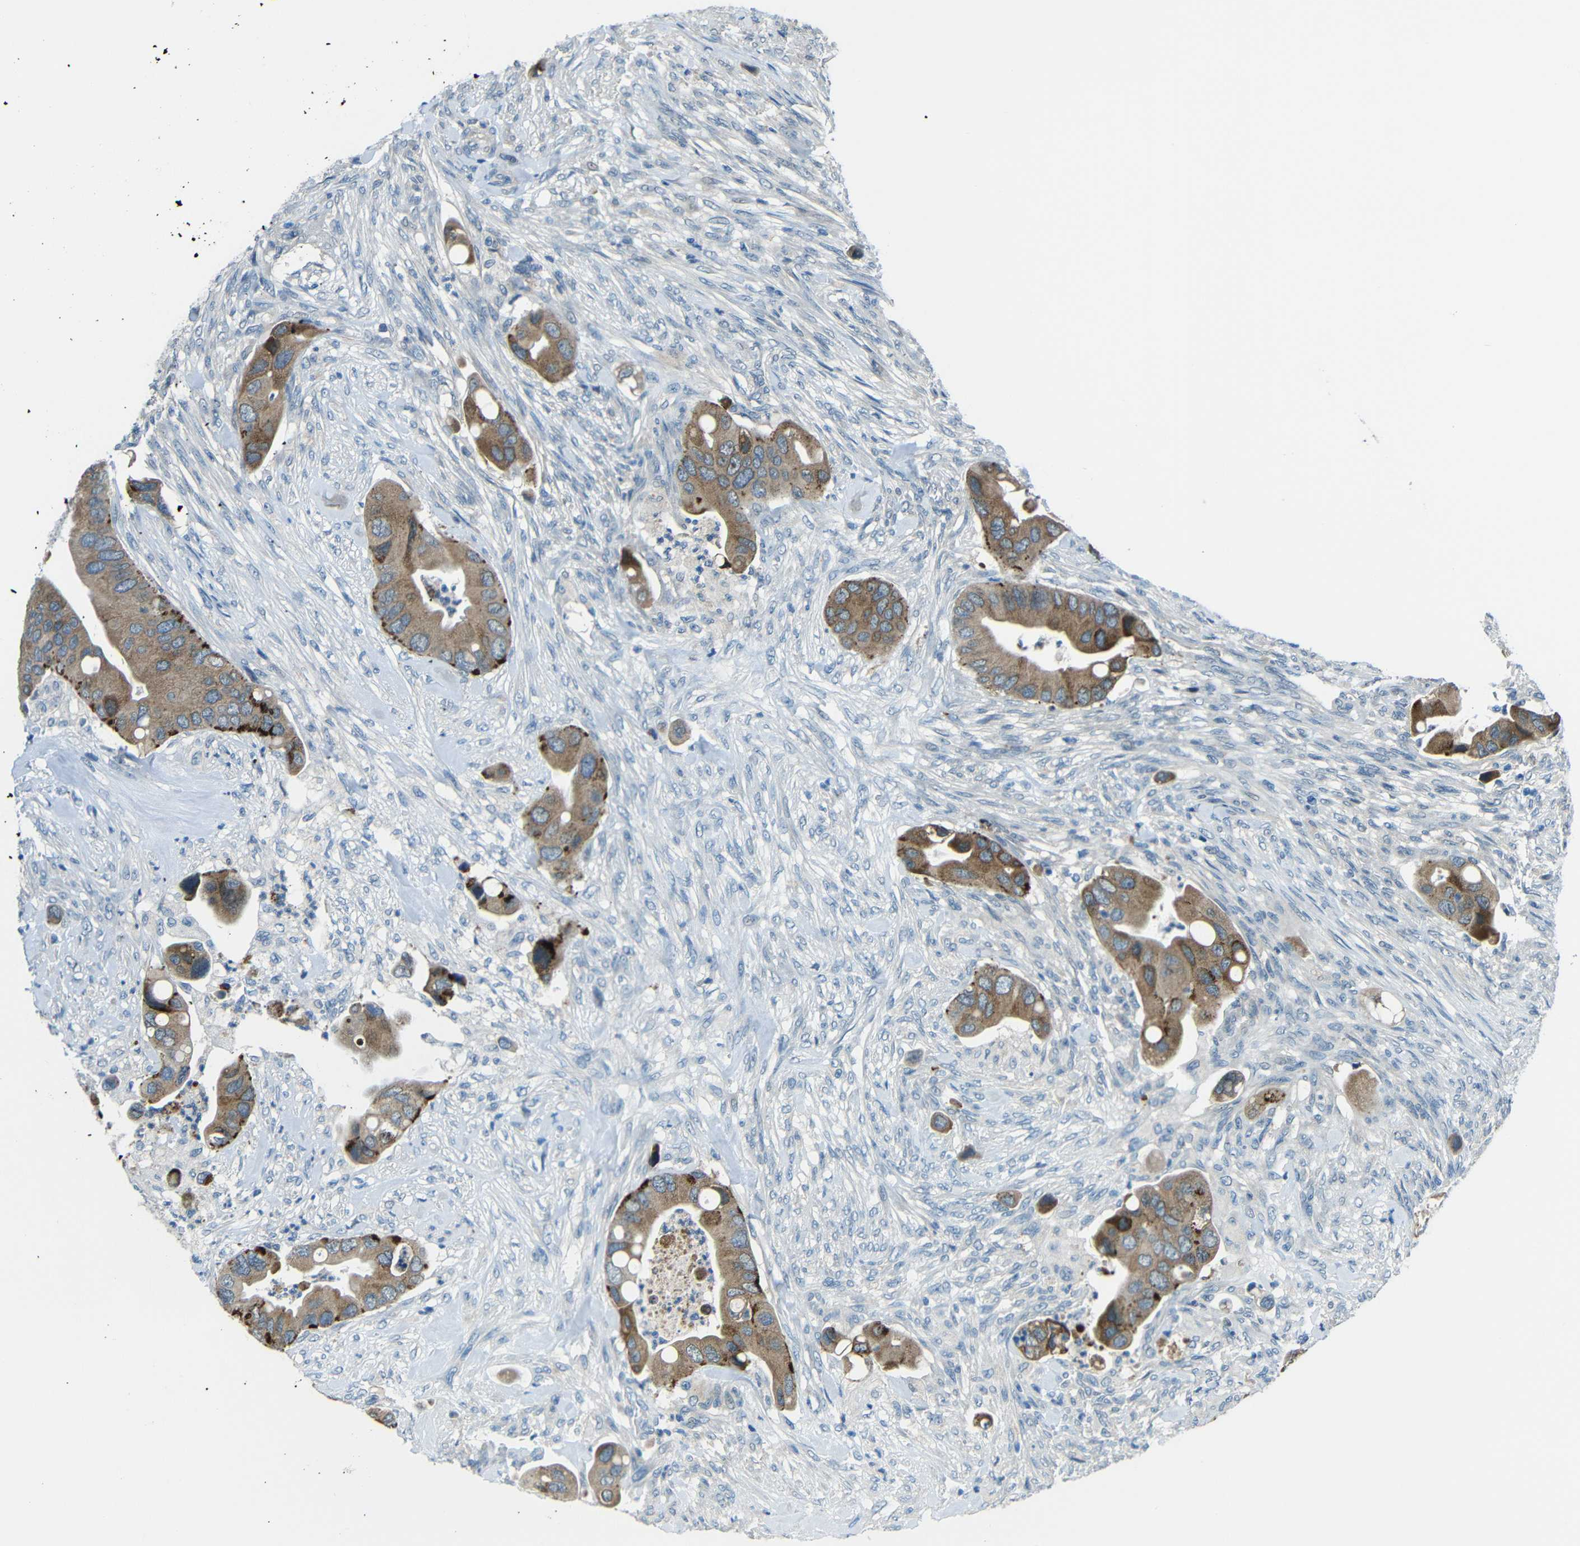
{"staining": {"intensity": "moderate", "quantity": ">75%", "location": "cytoplasmic/membranous"}, "tissue": "colorectal cancer", "cell_type": "Tumor cells", "image_type": "cancer", "snomed": [{"axis": "morphology", "description": "Adenocarcinoma, NOS"}, {"axis": "topography", "description": "Rectum"}], "caption": "Brown immunohistochemical staining in adenocarcinoma (colorectal) demonstrates moderate cytoplasmic/membranous staining in about >75% of tumor cells. (DAB IHC with brightfield microscopy, high magnification).", "gene": "ANKRD22", "patient": {"sex": "female", "age": 57}}